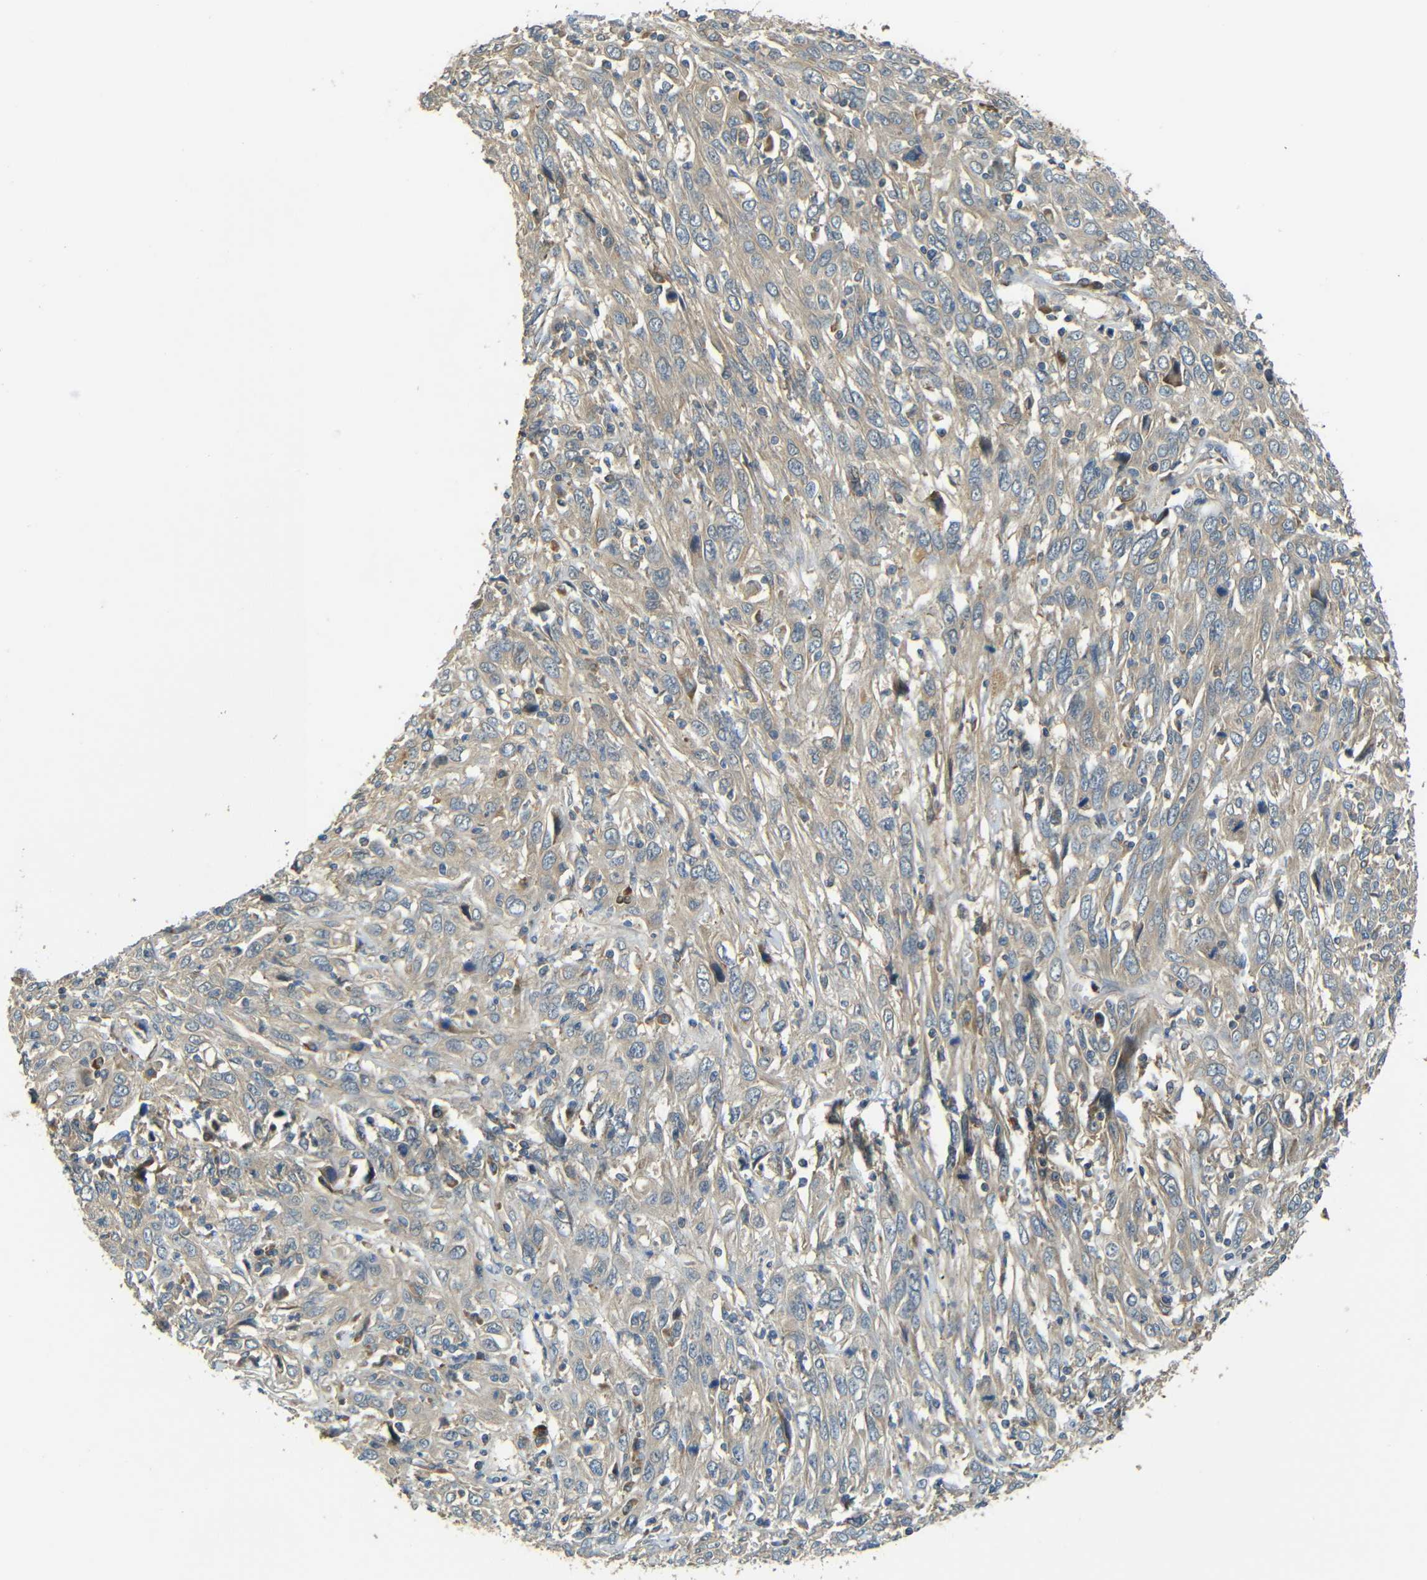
{"staining": {"intensity": "weak", "quantity": "25%-75%", "location": "cytoplasmic/membranous"}, "tissue": "cervical cancer", "cell_type": "Tumor cells", "image_type": "cancer", "snomed": [{"axis": "morphology", "description": "Squamous cell carcinoma, NOS"}, {"axis": "topography", "description": "Cervix"}], "caption": "This photomicrograph displays cervical cancer (squamous cell carcinoma) stained with immunohistochemistry (IHC) to label a protein in brown. The cytoplasmic/membranous of tumor cells show weak positivity for the protein. Nuclei are counter-stained blue.", "gene": "FNDC3A", "patient": {"sex": "female", "age": 46}}